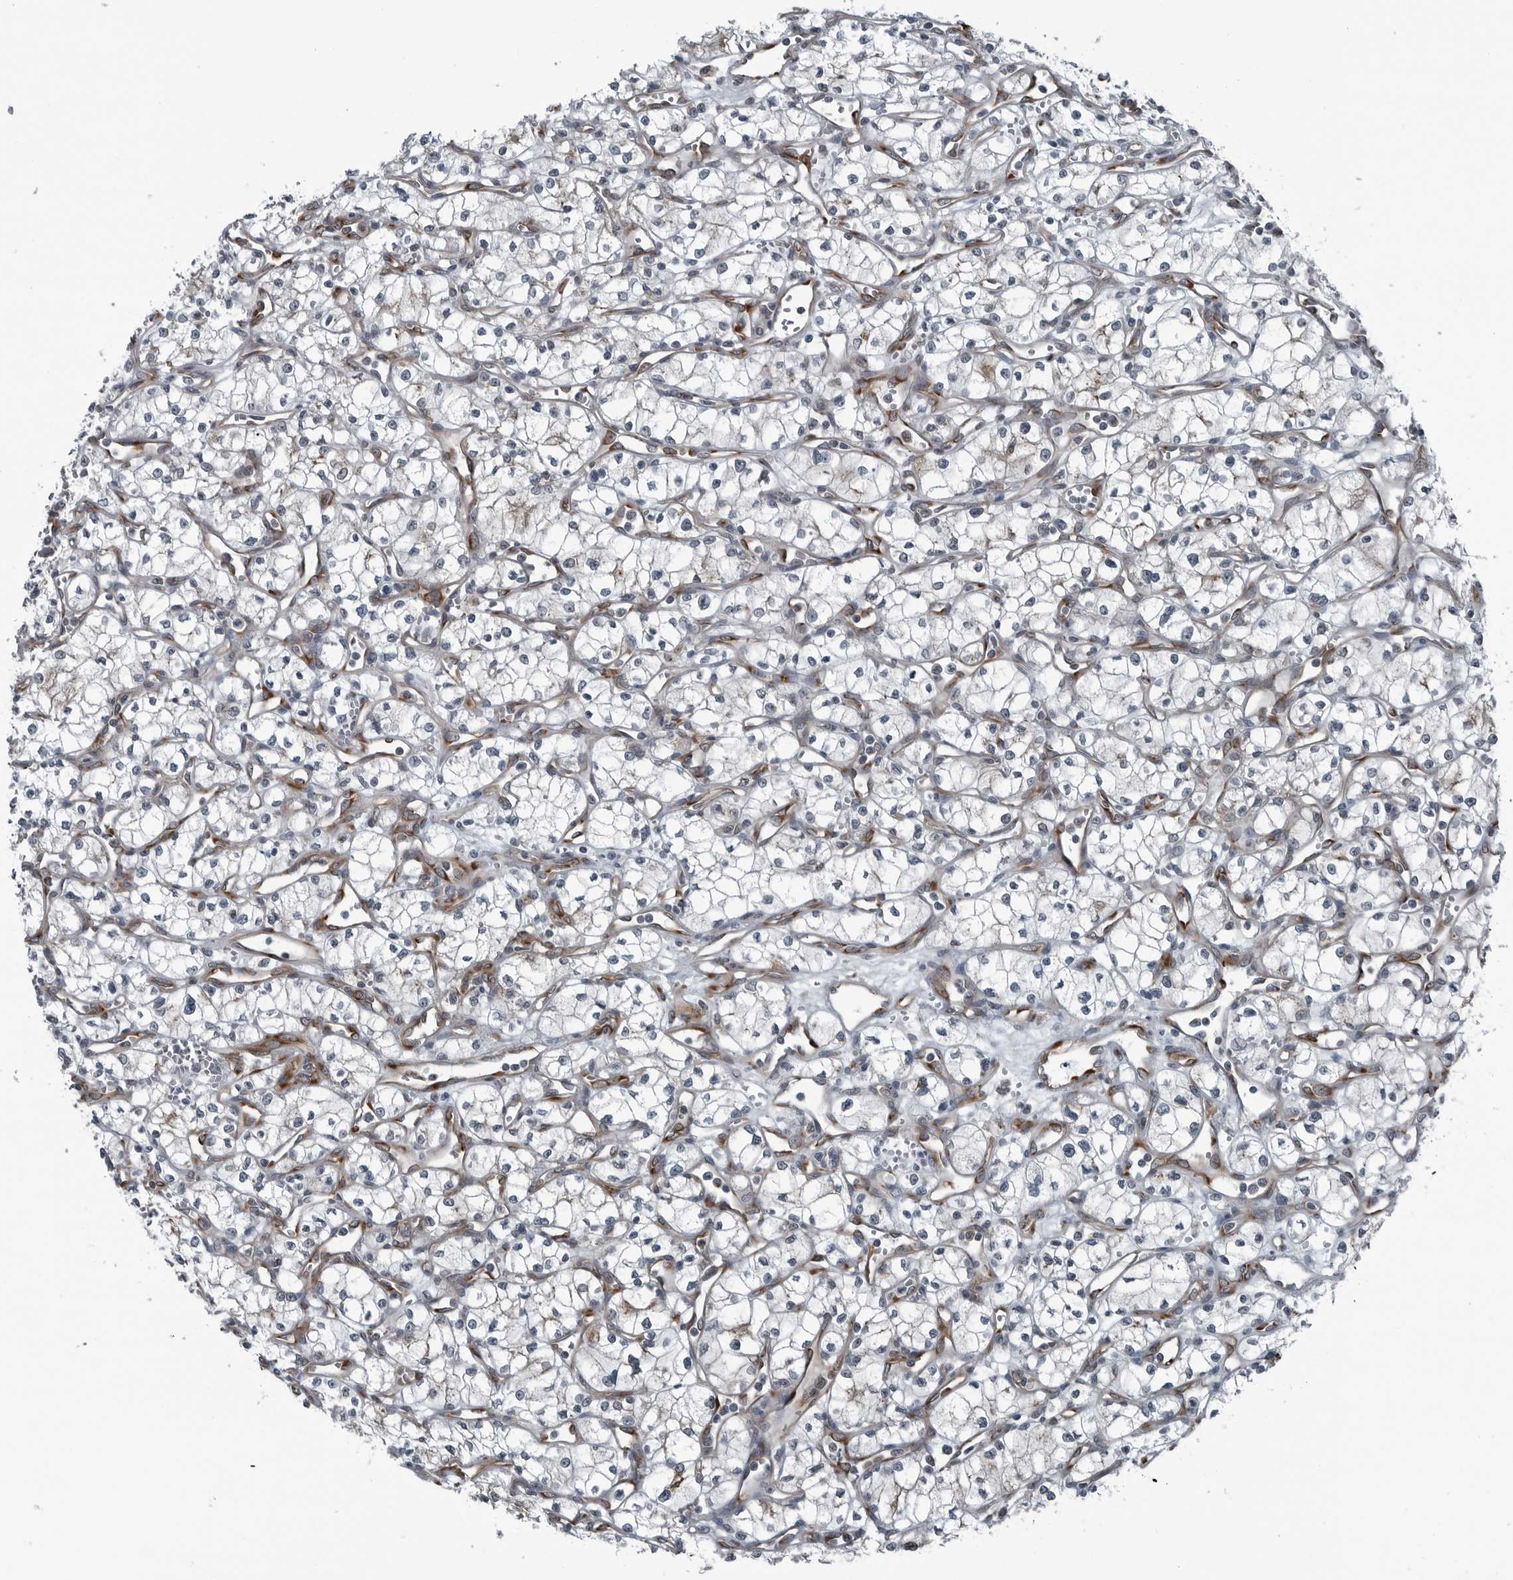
{"staining": {"intensity": "negative", "quantity": "none", "location": "none"}, "tissue": "renal cancer", "cell_type": "Tumor cells", "image_type": "cancer", "snomed": [{"axis": "morphology", "description": "Adenocarcinoma, NOS"}, {"axis": "topography", "description": "Kidney"}], "caption": "IHC of adenocarcinoma (renal) exhibits no positivity in tumor cells.", "gene": "CEP85", "patient": {"sex": "male", "age": 59}}